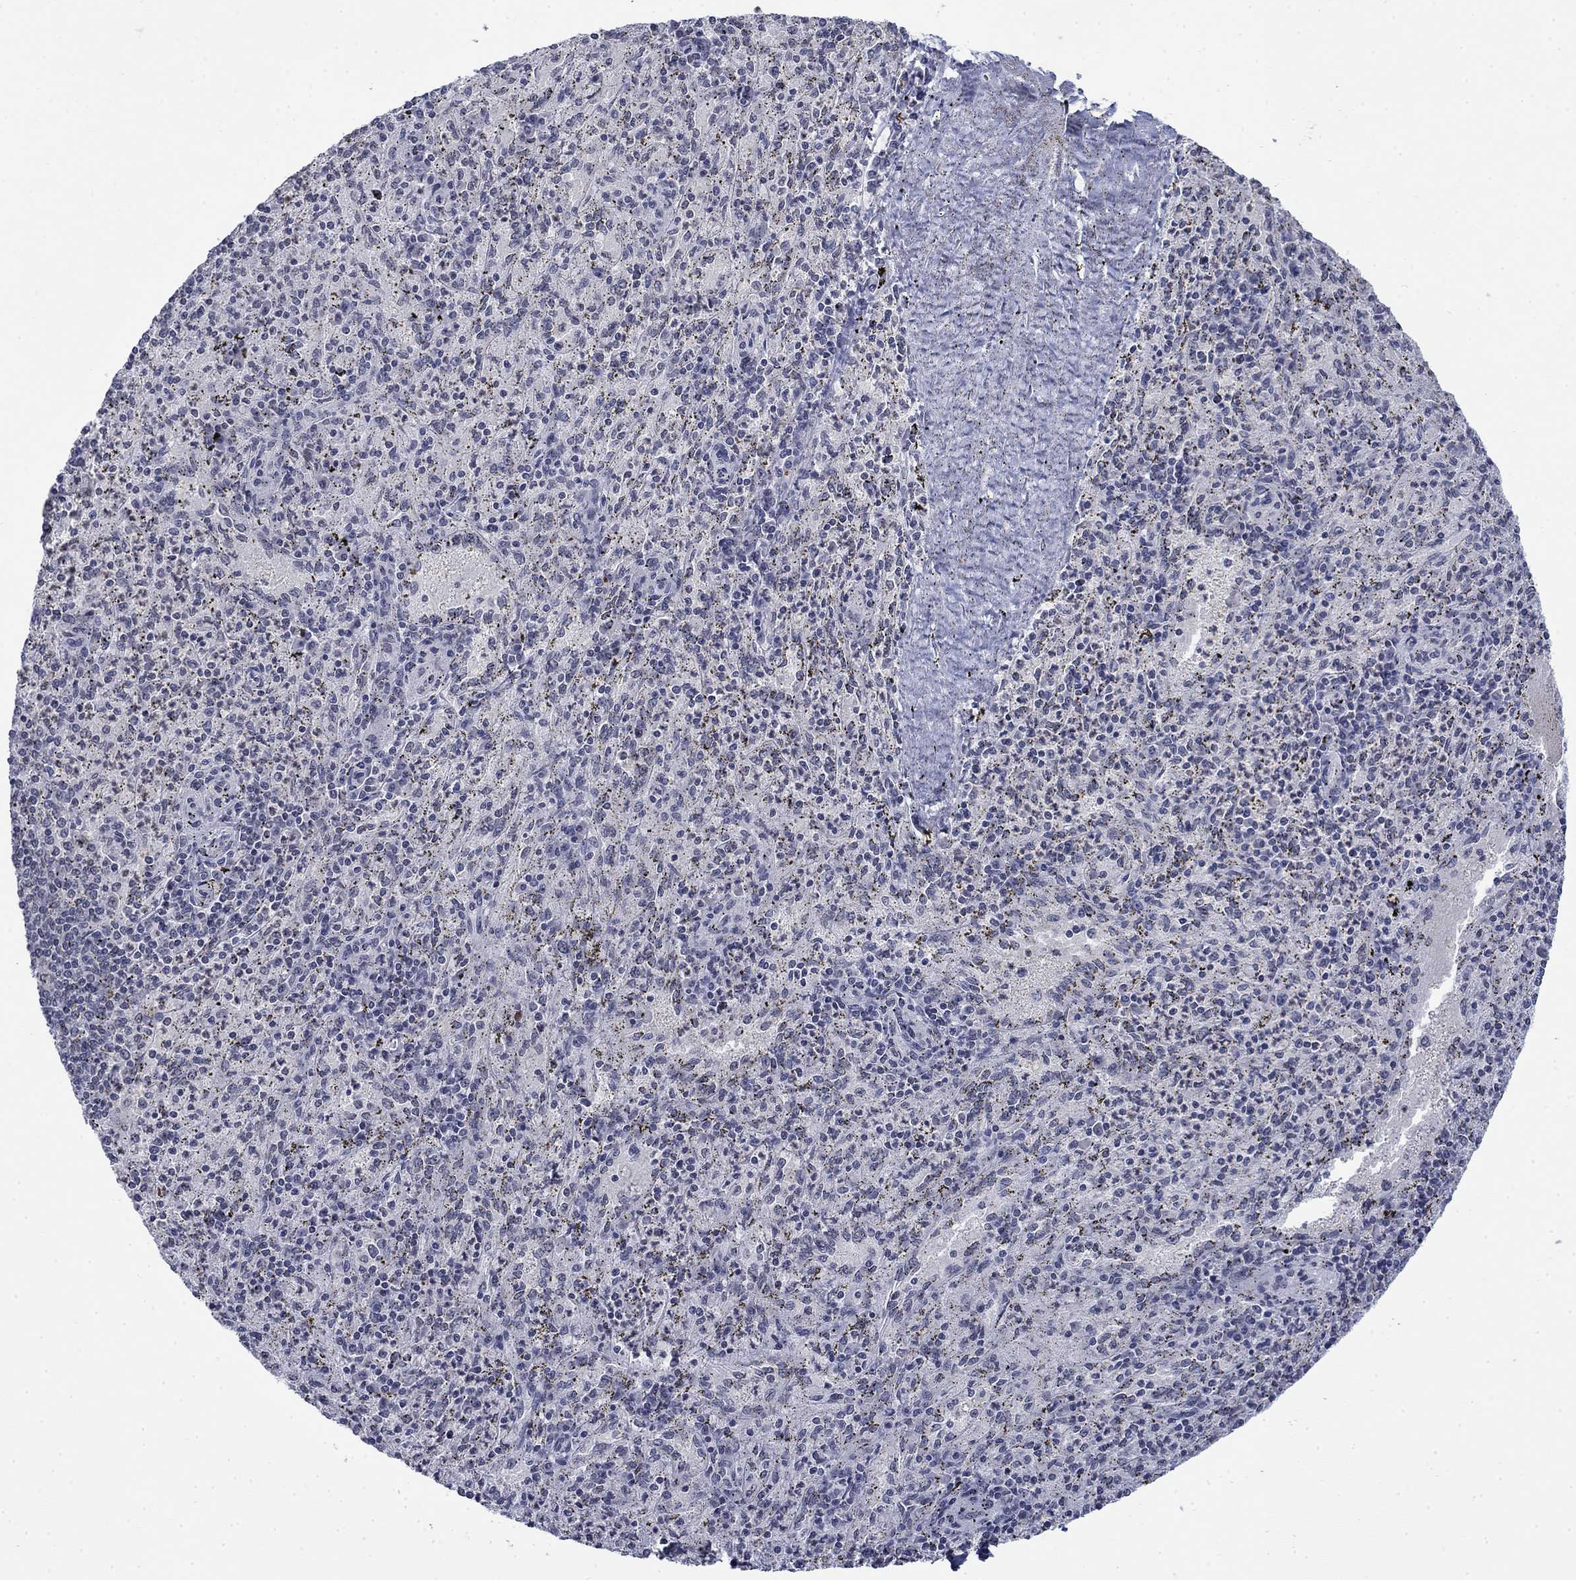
{"staining": {"intensity": "strong", "quantity": "<25%", "location": "nuclear"}, "tissue": "spleen", "cell_type": "Cells in red pulp", "image_type": "normal", "snomed": [{"axis": "morphology", "description": "Normal tissue, NOS"}, {"axis": "topography", "description": "Spleen"}], "caption": "A photomicrograph of human spleen stained for a protein reveals strong nuclear brown staining in cells in red pulp. (DAB IHC, brown staining for protein, blue staining for nuclei).", "gene": "TOR1AIP1", "patient": {"sex": "male", "age": 60}}